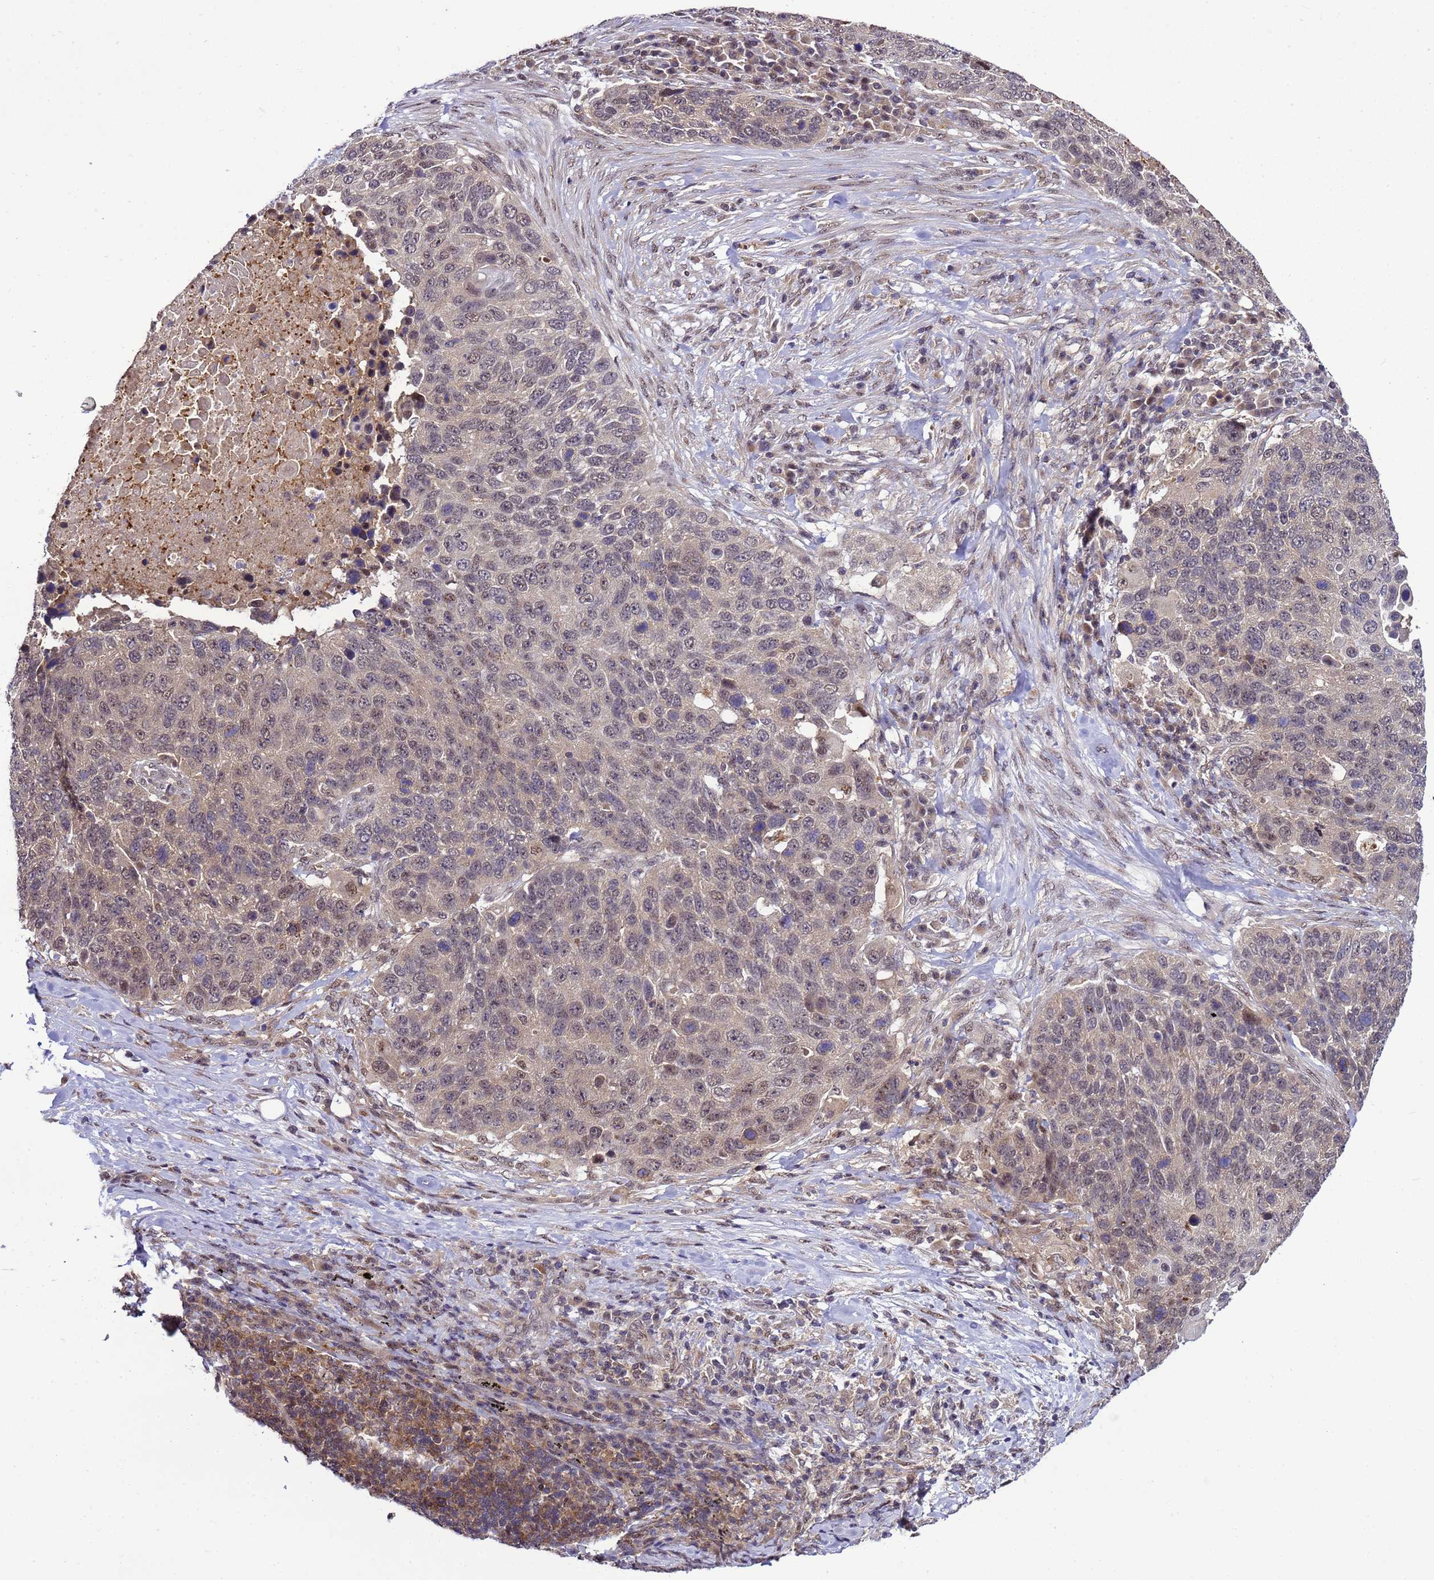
{"staining": {"intensity": "weak", "quantity": ">75%", "location": "nuclear"}, "tissue": "lung cancer", "cell_type": "Tumor cells", "image_type": "cancer", "snomed": [{"axis": "morphology", "description": "Normal tissue, NOS"}, {"axis": "morphology", "description": "Squamous cell carcinoma, NOS"}, {"axis": "topography", "description": "Lymph node"}, {"axis": "topography", "description": "Lung"}], "caption": "Lung squamous cell carcinoma stained for a protein displays weak nuclear positivity in tumor cells.", "gene": "GEN1", "patient": {"sex": "male", "age": 66}}